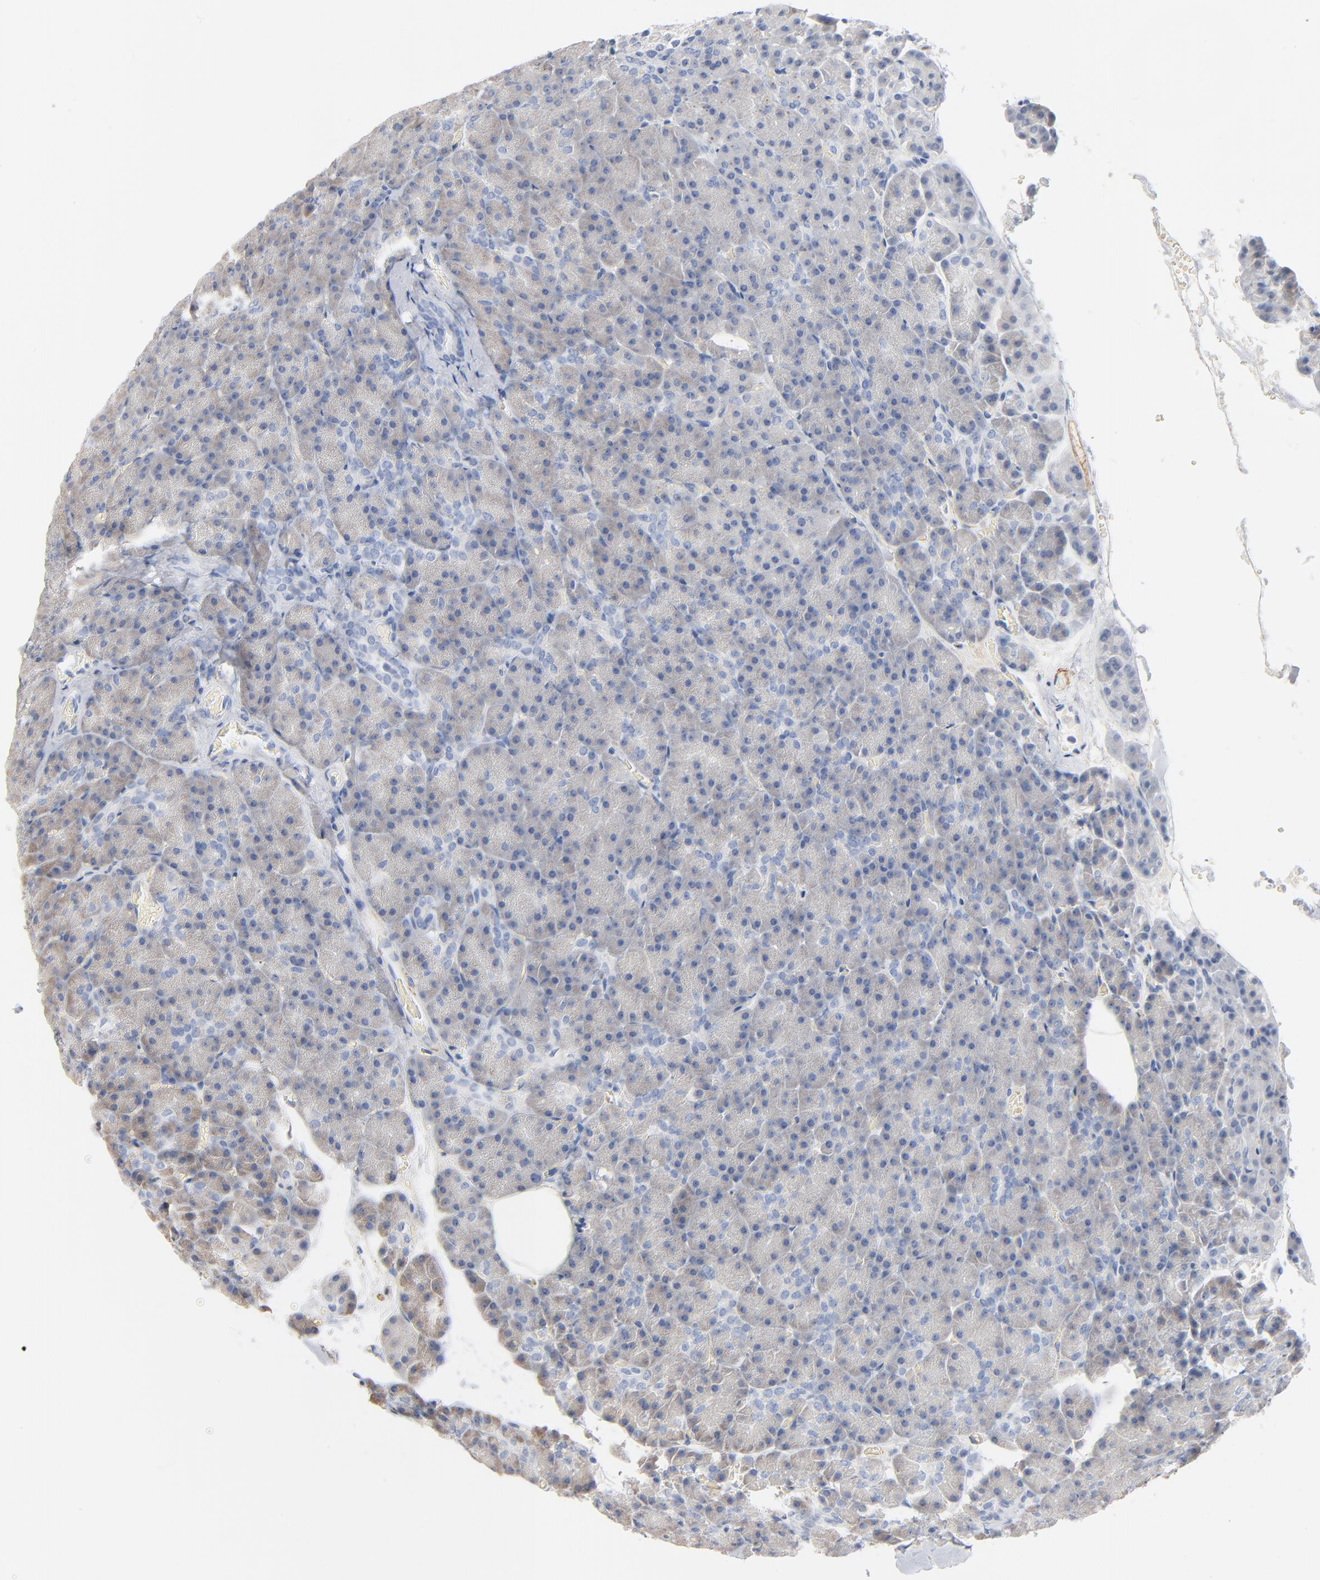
{"staining": {"intensity": "weak", "quantity": "25%-75%", "location": "cytoplasmic/membranous"}, "tissue": "pancreas", "cell_type": "Exocrine glandular cells", "image_type": "normal", "snomed": [{"axis": "morphology", "description": "Normal tissue, NOS"}, {"axis": "topography", "description": "Pancreas"}], "caption": "IHC (DAB) staining of unremarkable pancreas displays weak cytoplasmic/membranous protein staining in approximately 25%-75% of exocrine glandular cells.", "gene": "GZMB", "patient": {"sex": "female", "age": 35}}